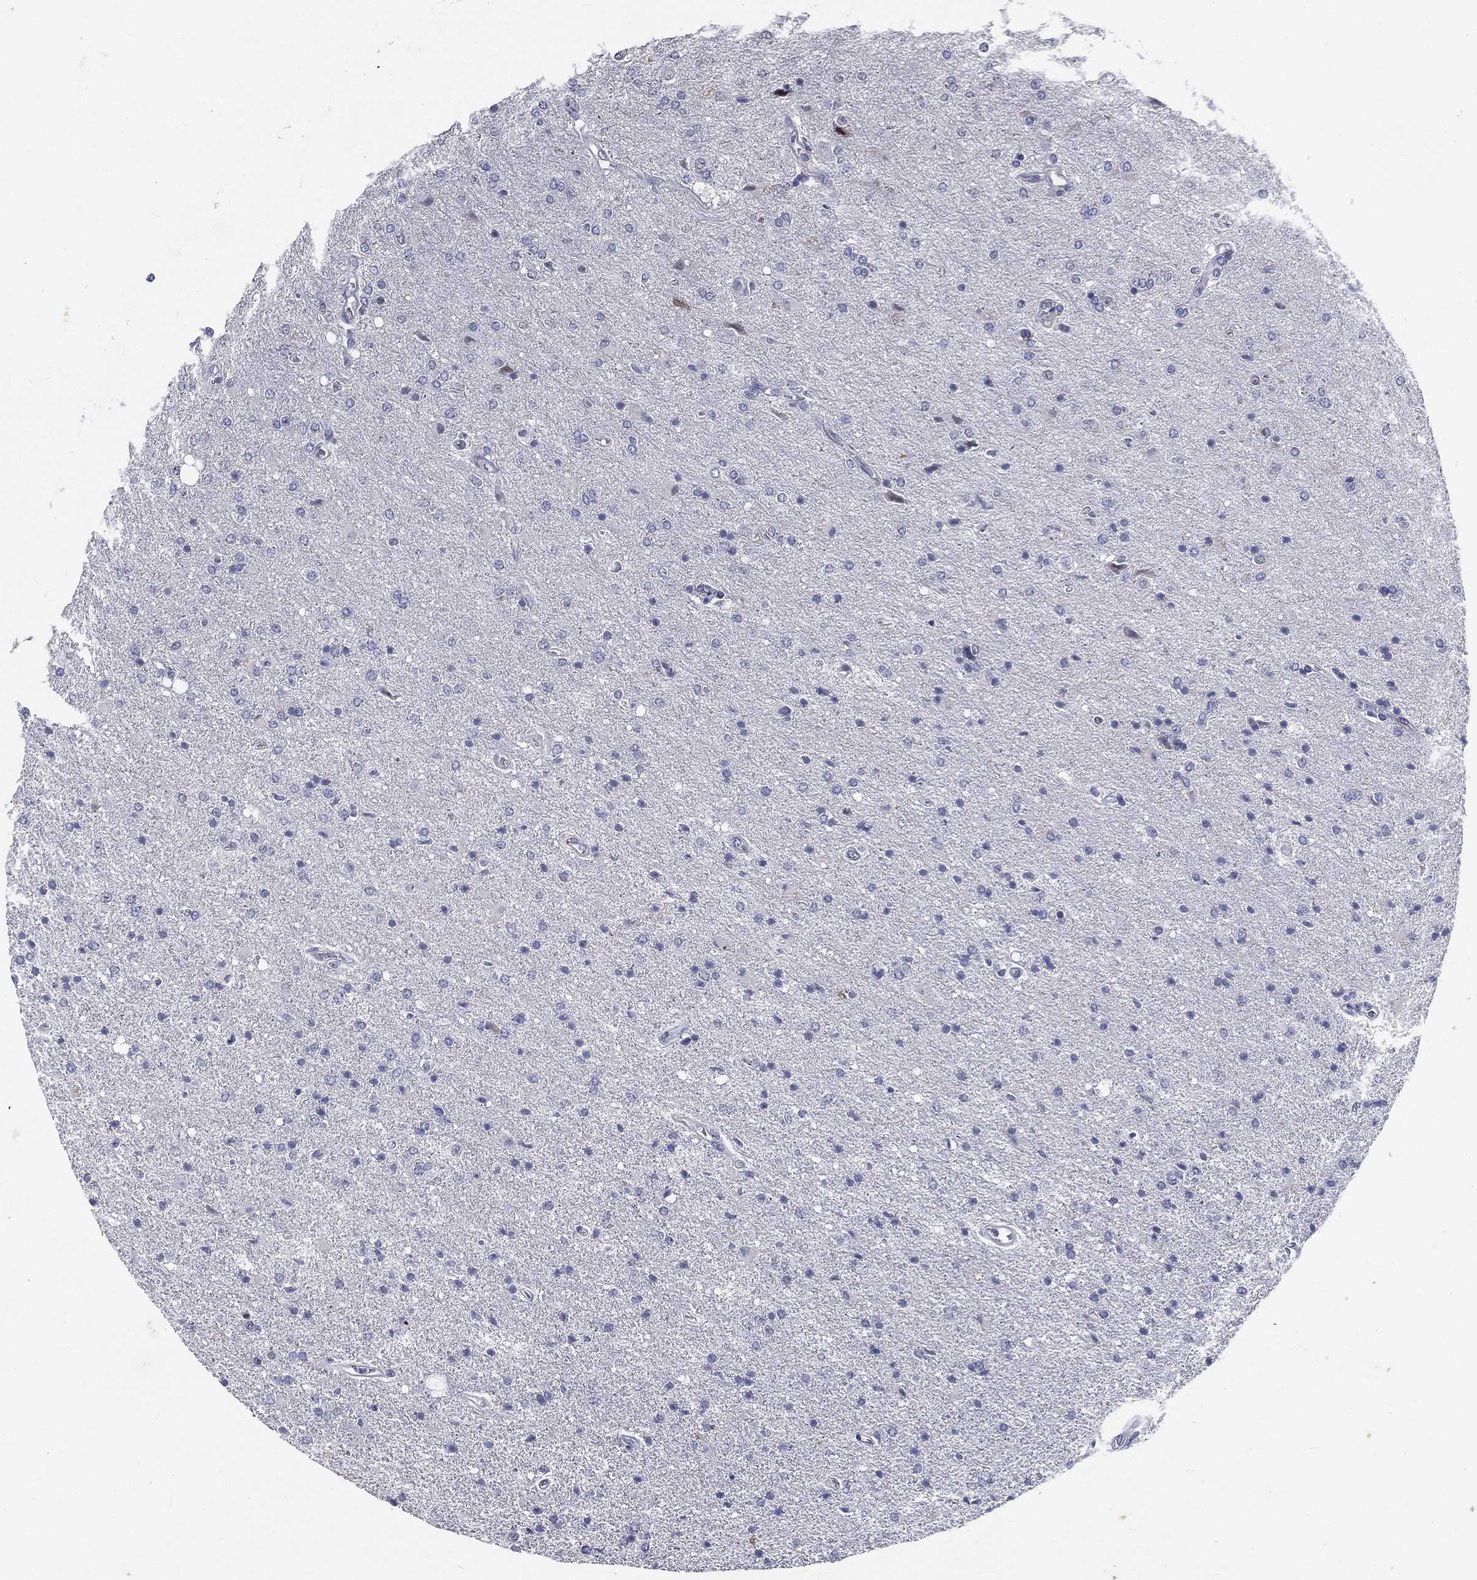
{"staining": {"intensity": "negative", "quantity": "none", "location": "none"}, "tissue": "glioma", "cell_type": "Tumor cells", "image_type": "cancer", "snomed": [{"axis": "morphology", "description": "Glioma, malignant, High grade"}, {"axis": "topography", "description": "Cerebral cortex"}], "caption": "Tumor cells show no significant protein staining in malignant glioma (high-grade). (Brightfield microscopy of DAB immunohistochemistry (IHC) at high magnification).", "gene": "IFT27", "patient": {"sex": "male", "age": 70}}